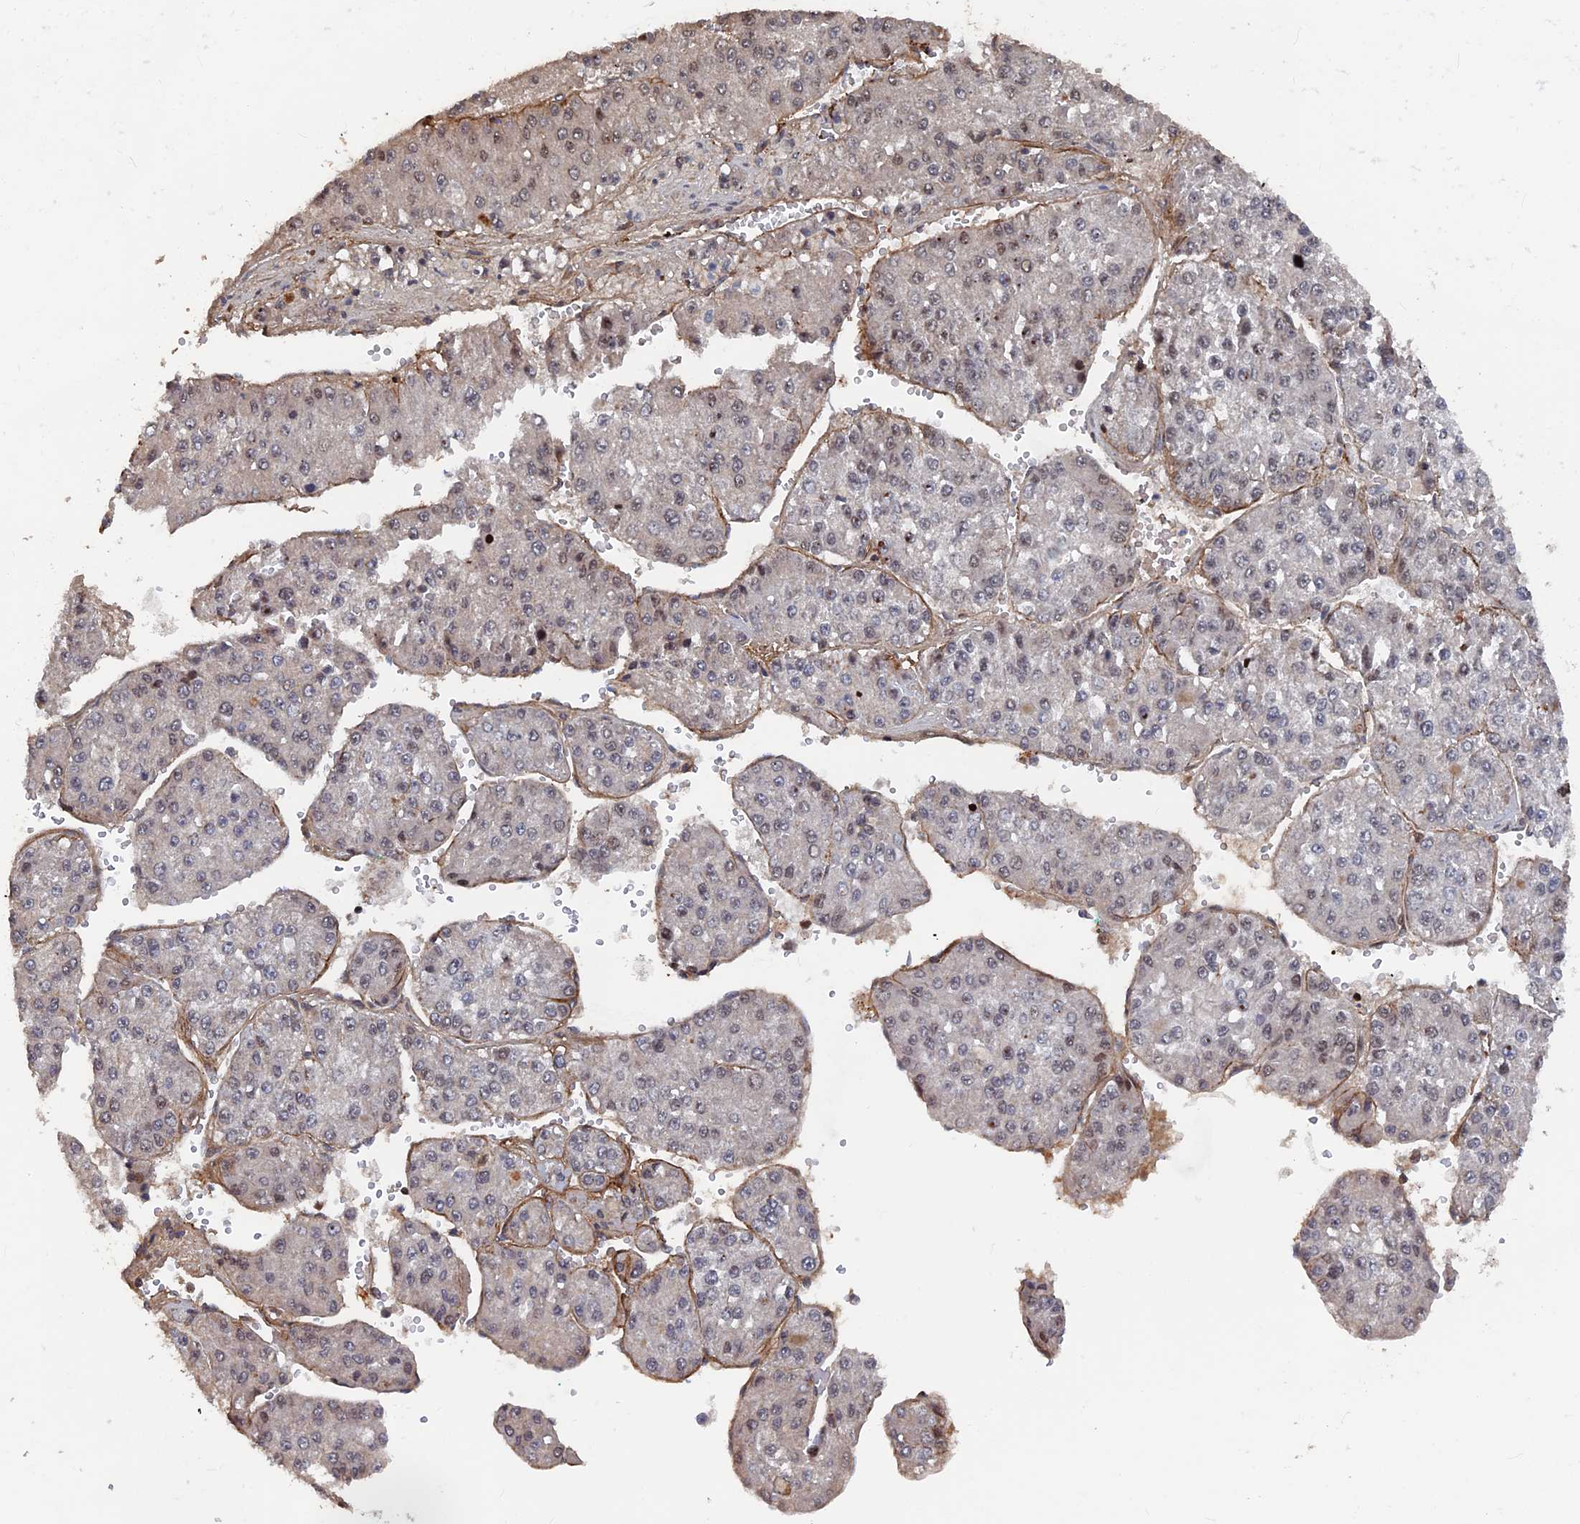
{"staining": {"intensity": "weak", "quantity": "<25%", "location": "nuclear"}, "tissue": "liver cancer", "cell_type": "Tumor cells", "image_type": "cancer", "snomed": [{"axis": "morphology", "description": "Carcinoma, Hepatocellular, NOS"}, {"axis": "topography", "description": "Liver"}], "caption": "Micrograph shows no significant protein positivity in tumor cells of hepatocellular carcinoma (liver). (Immunohistochemistry, brightfield microscopy, high magnification).", "gene": "SH3D21", "patient": {"sex": "female", "age": 73}}